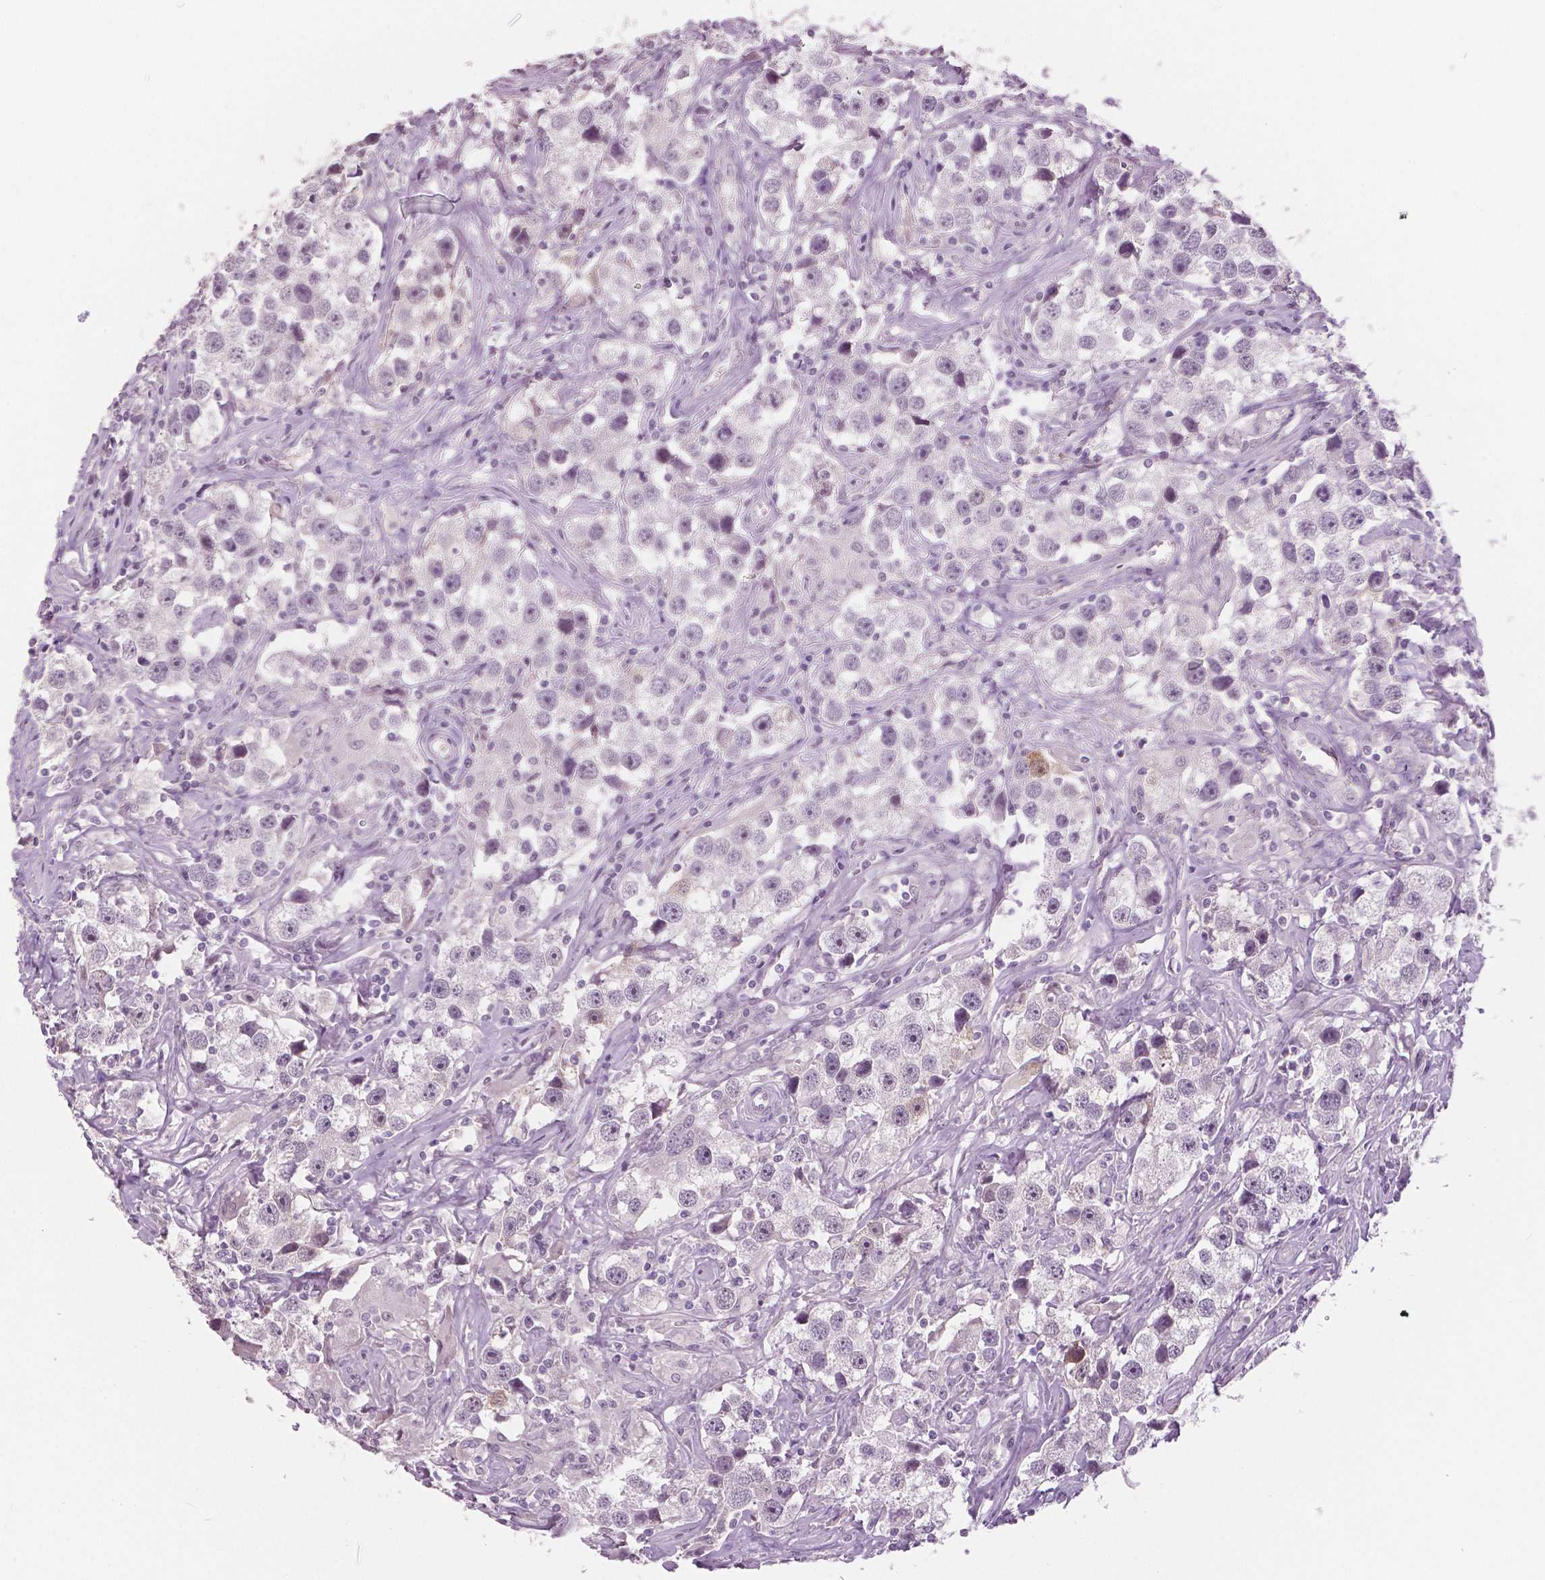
{"staining": {"intensity": "negative", "quantity": "none", "location": "none"}, "tissue": "testis cancer", "cell_type": "Tumor cells", "image_type": "cancer", "snomed": [{"axis": "morphology", "description": "Seminoma, NOS"}, {"axis": "topography", "description": "Testis"}], "caption": "A histopathology image of testis cancer (seminoma) stained for a protein displays no brown staining in tumor cells. Brightfield microscopy of immunohistochemistry (IHC) stained with DAB (brown) and hematoxylin (blue), captured at high magnification.", "gene": "NECAB1", "patient": {"sex": "male", "age": 49}}